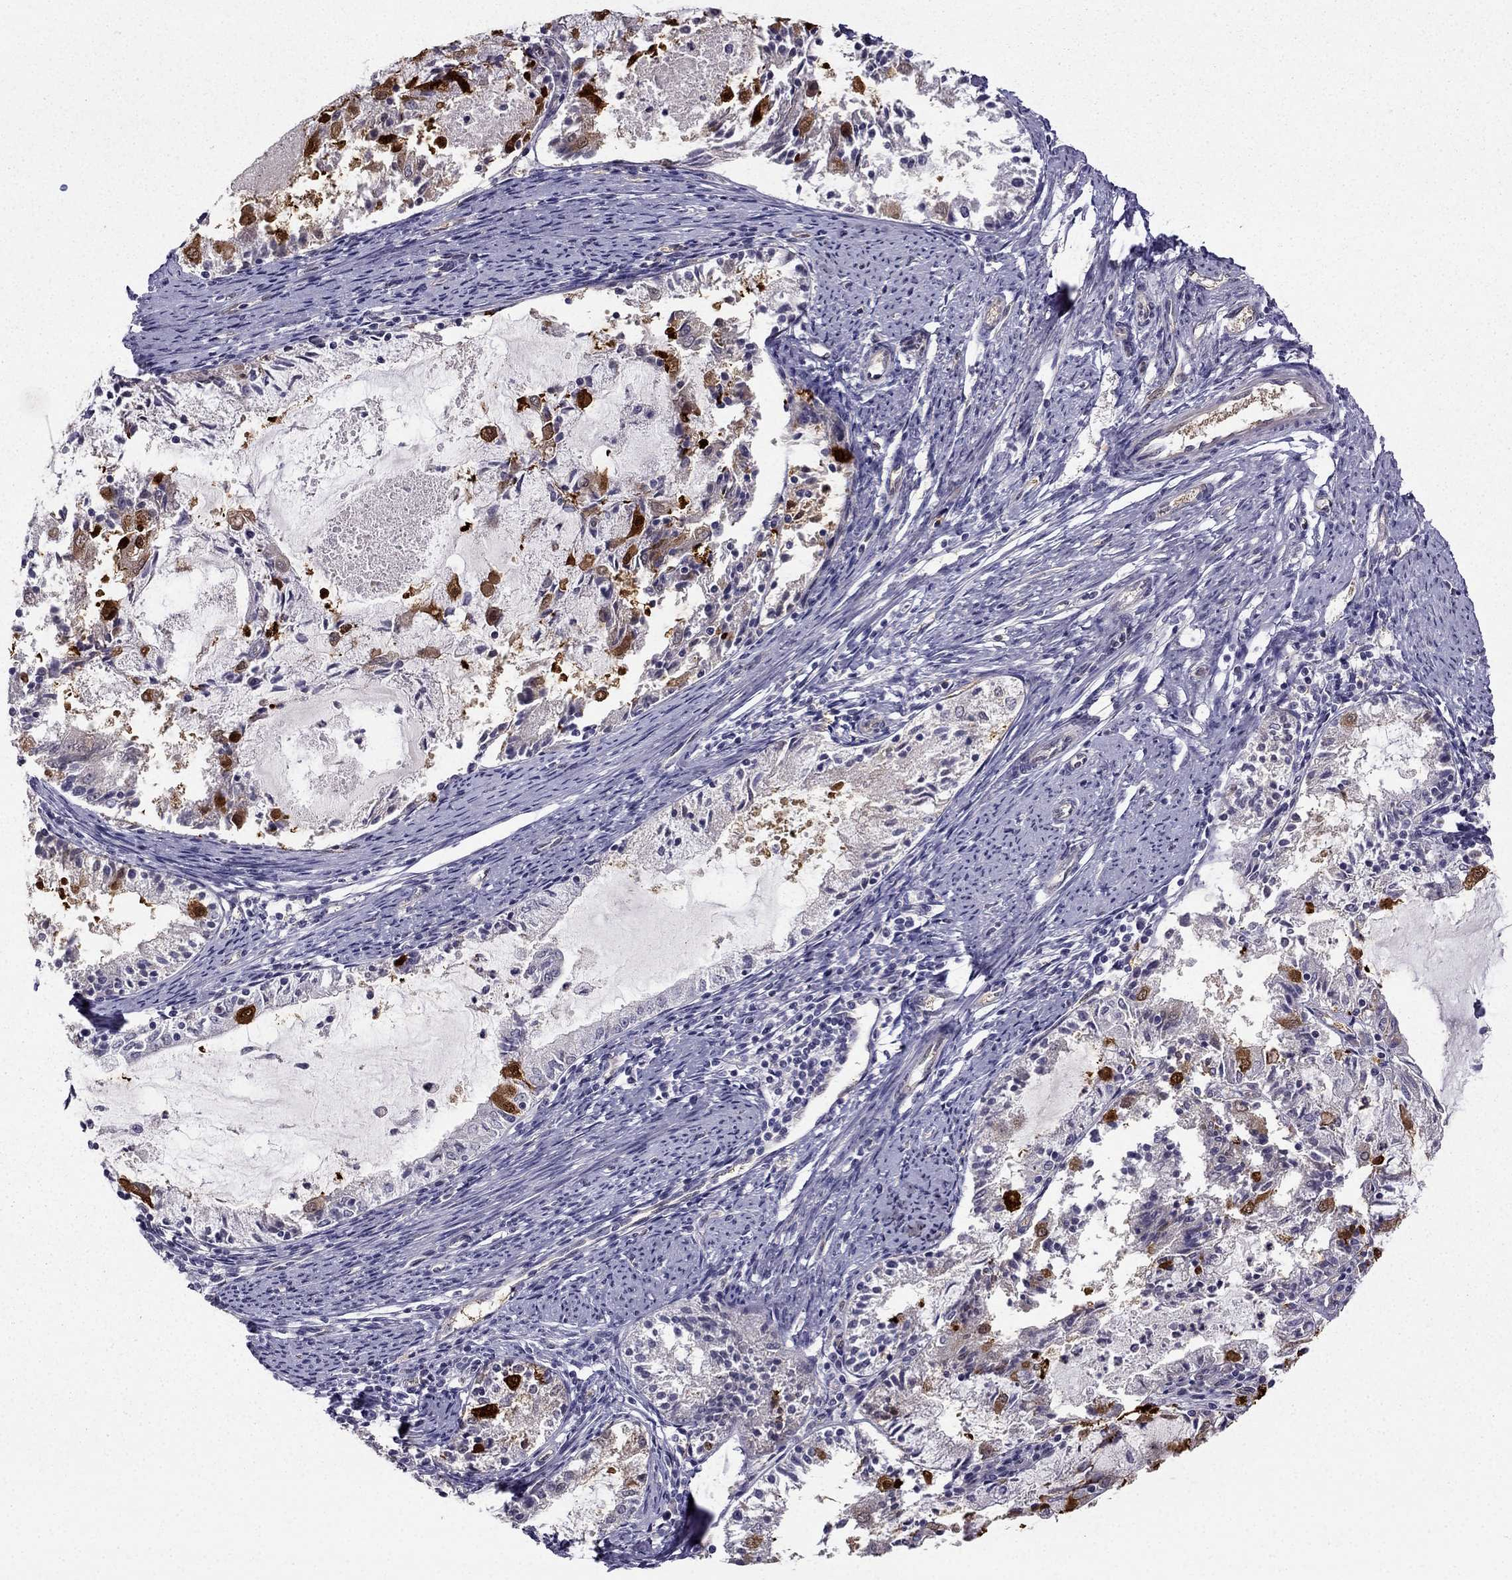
{"staining": {"intensity": "strong", "quantity": "<25%", "location": "cytoplasmic/membranous"}, "tissue": "endometrial cancer", "cell_type": "Tumor cells", "image_type": "cancer", "snomed": [{"axis": "morphology", "description": "Adenocarcinoma, NOS"}, {"axis": "topography", "description": "Endometrium"}], "caption": "A micrograph of endometrial cancer stained for a protein demonstrates strong cytoplasmic/membranous brown staining in tumor cells.", "gene": "NQO1", "patient": {"sex": "female", "age": 57}}